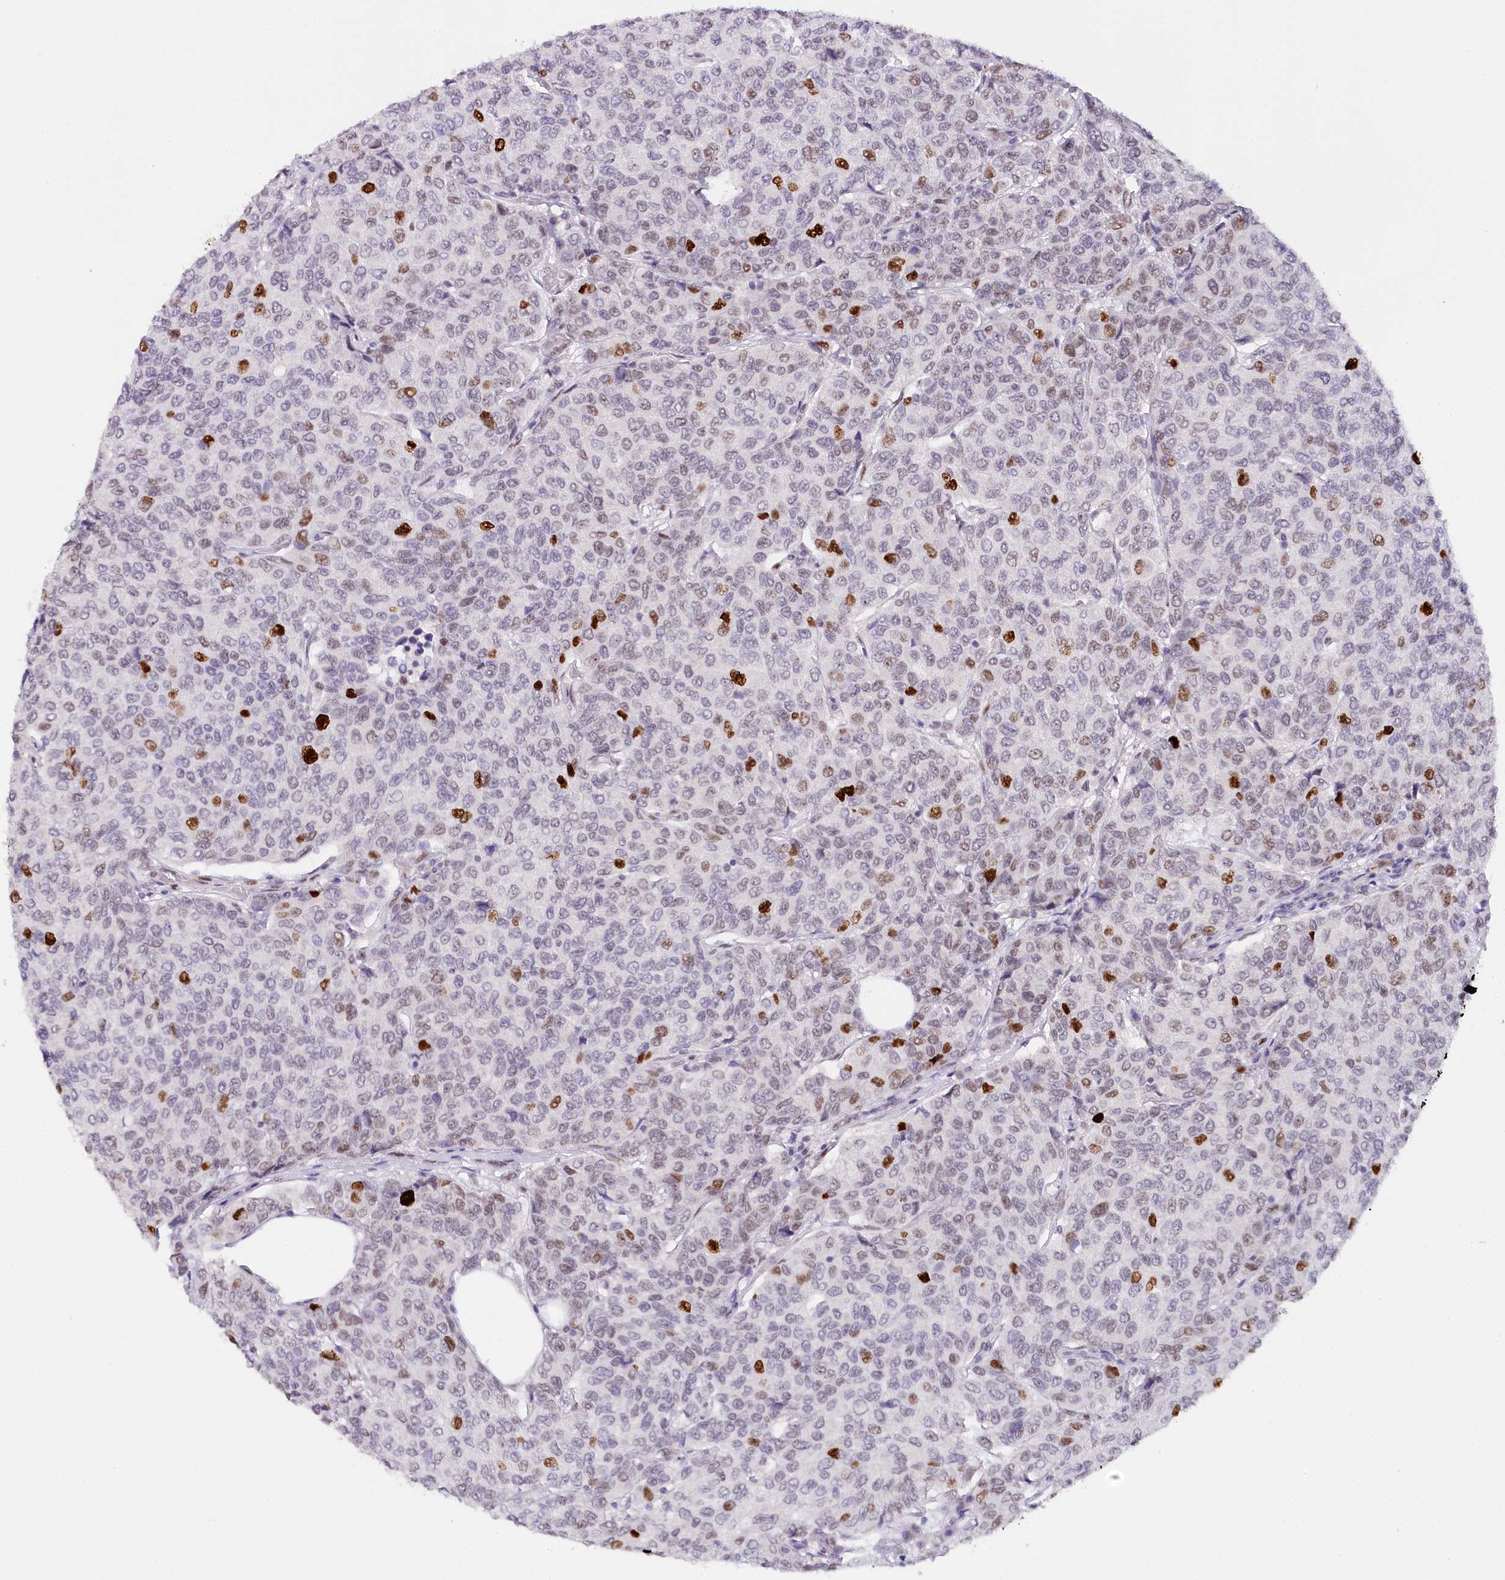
{"staining": {"intensity": "strong", "quantity": "<25%", "location": "nuclear"}, "tissue": "breast cancer", "cell_type": "Tumor cells", "image_type": "cancer", "snomed": [{"axis": "morphology", "description": "Duct carcinoma"}, {"axis": "topography", "description": "Breast"}], "caption": "Immunohistochemistry (IHC) image of neoplastic tissue: human intraductal carcinoma (breast) stained using immunohistochemistry demonstrates medium levels of strong protein expression localized specifically in the nuclear of tumor cells, appearing as a nuclear brown color.", "gene": "TP53", "patient": {"sex": "female", "age": 55}}